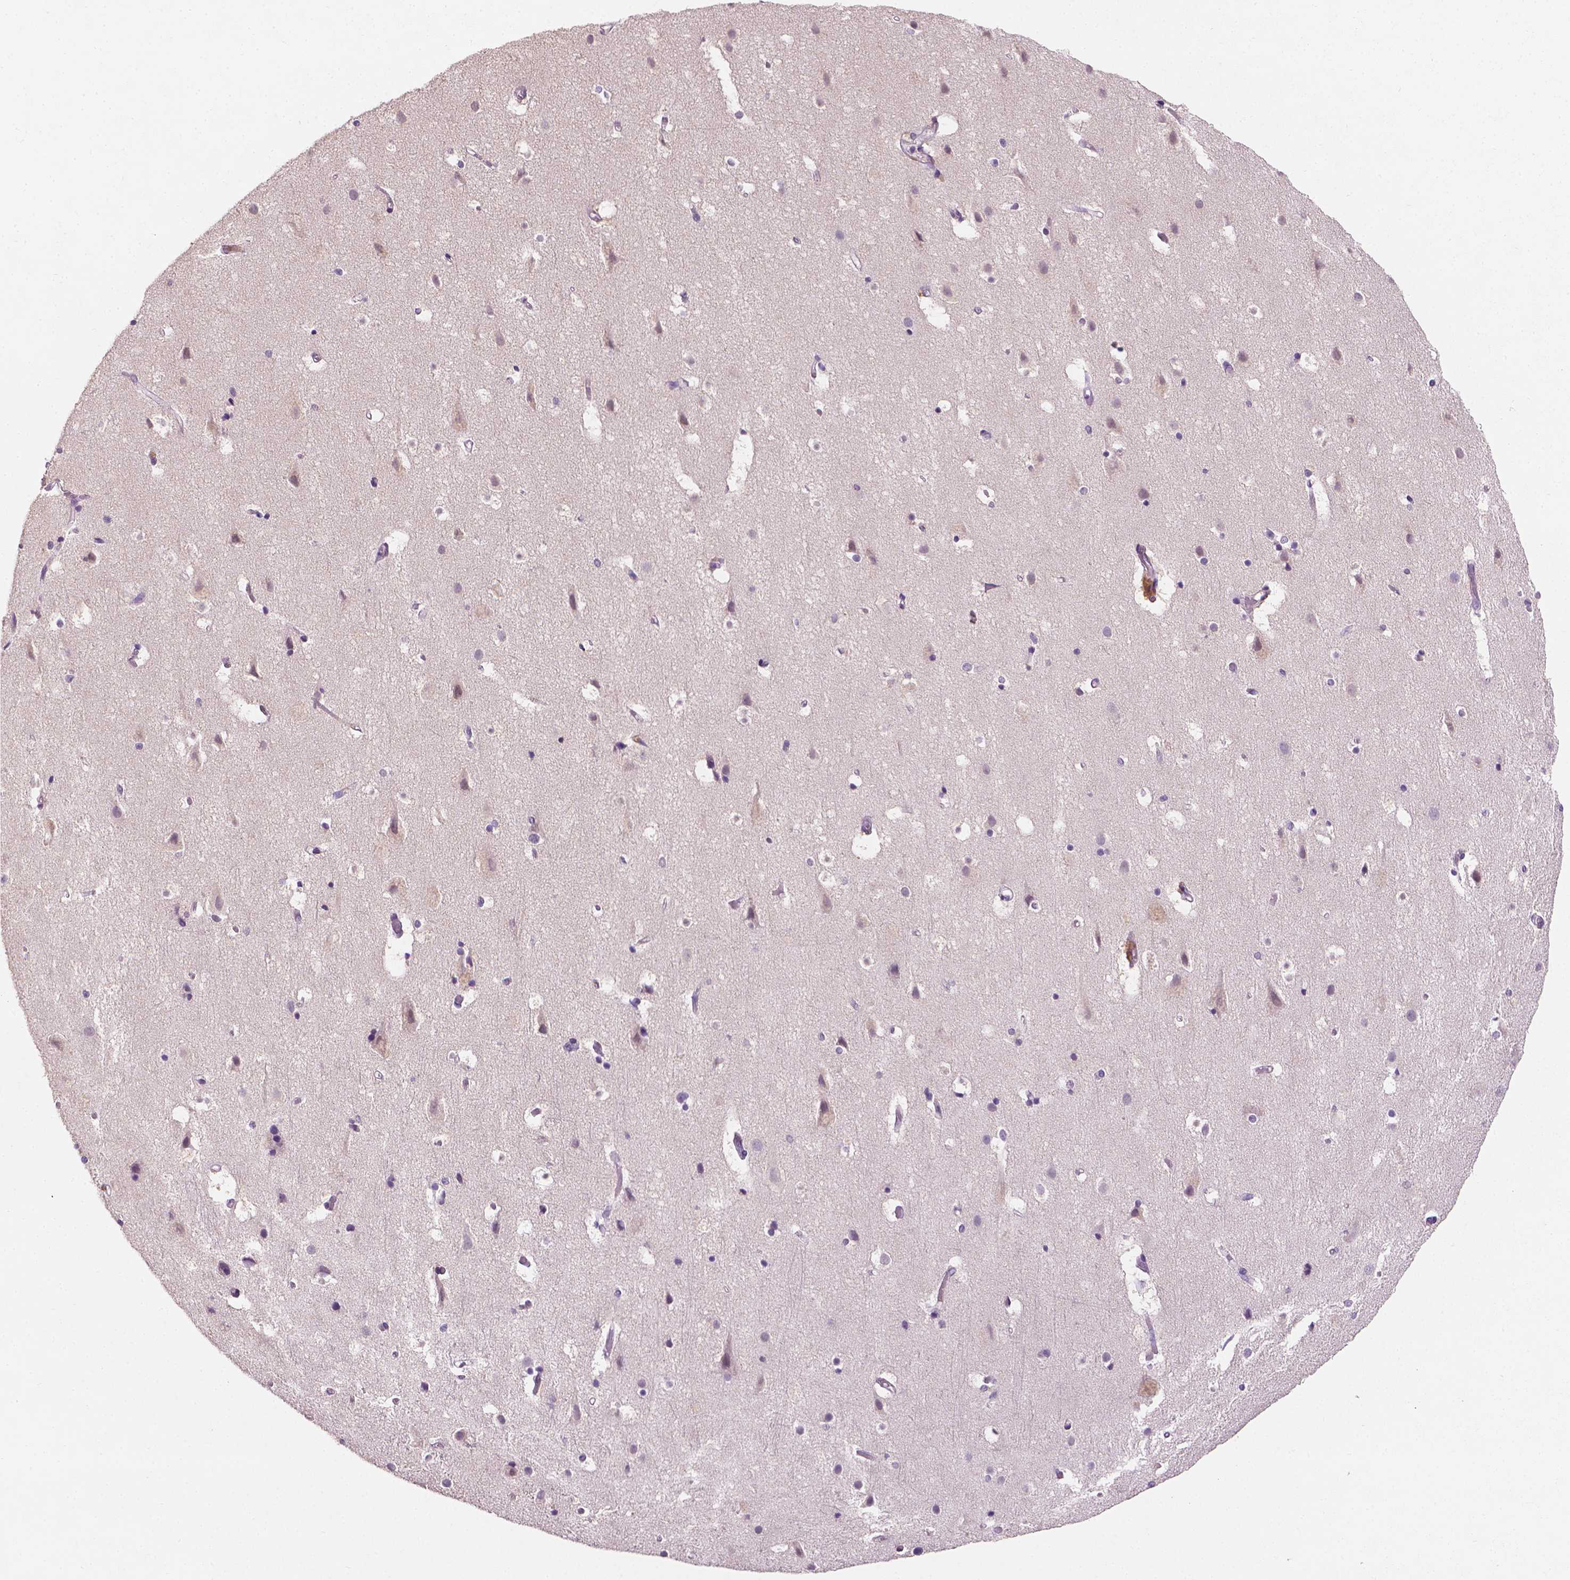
{"staining": {"intensity": "negative", "quantity": "none", "location": "none"}, "tissue": "cerebral cortex", "cell_type": "Endothelial cells", "image_type": "normal", "snomed": [{"axis": "morphology", "description": "Normal tissue, NOS"}, {"axis": "topography", "description": "Cerebral cortex"}], "caption": "Immunohistochemistry (IHC) micrograph of benign cerebral cortex: cerebral cortex stained with DAB (3,3'-diaminobenzidine) shows no significant protein positivity in endothelial cells. The staining was performed using DAB to visualize the protein expression in brown, while the nuclei were stained in blue with hematoxylin (Magnification: 20x).", "gene": "FASN", "patient": {"sex": "female", "age": 52}}